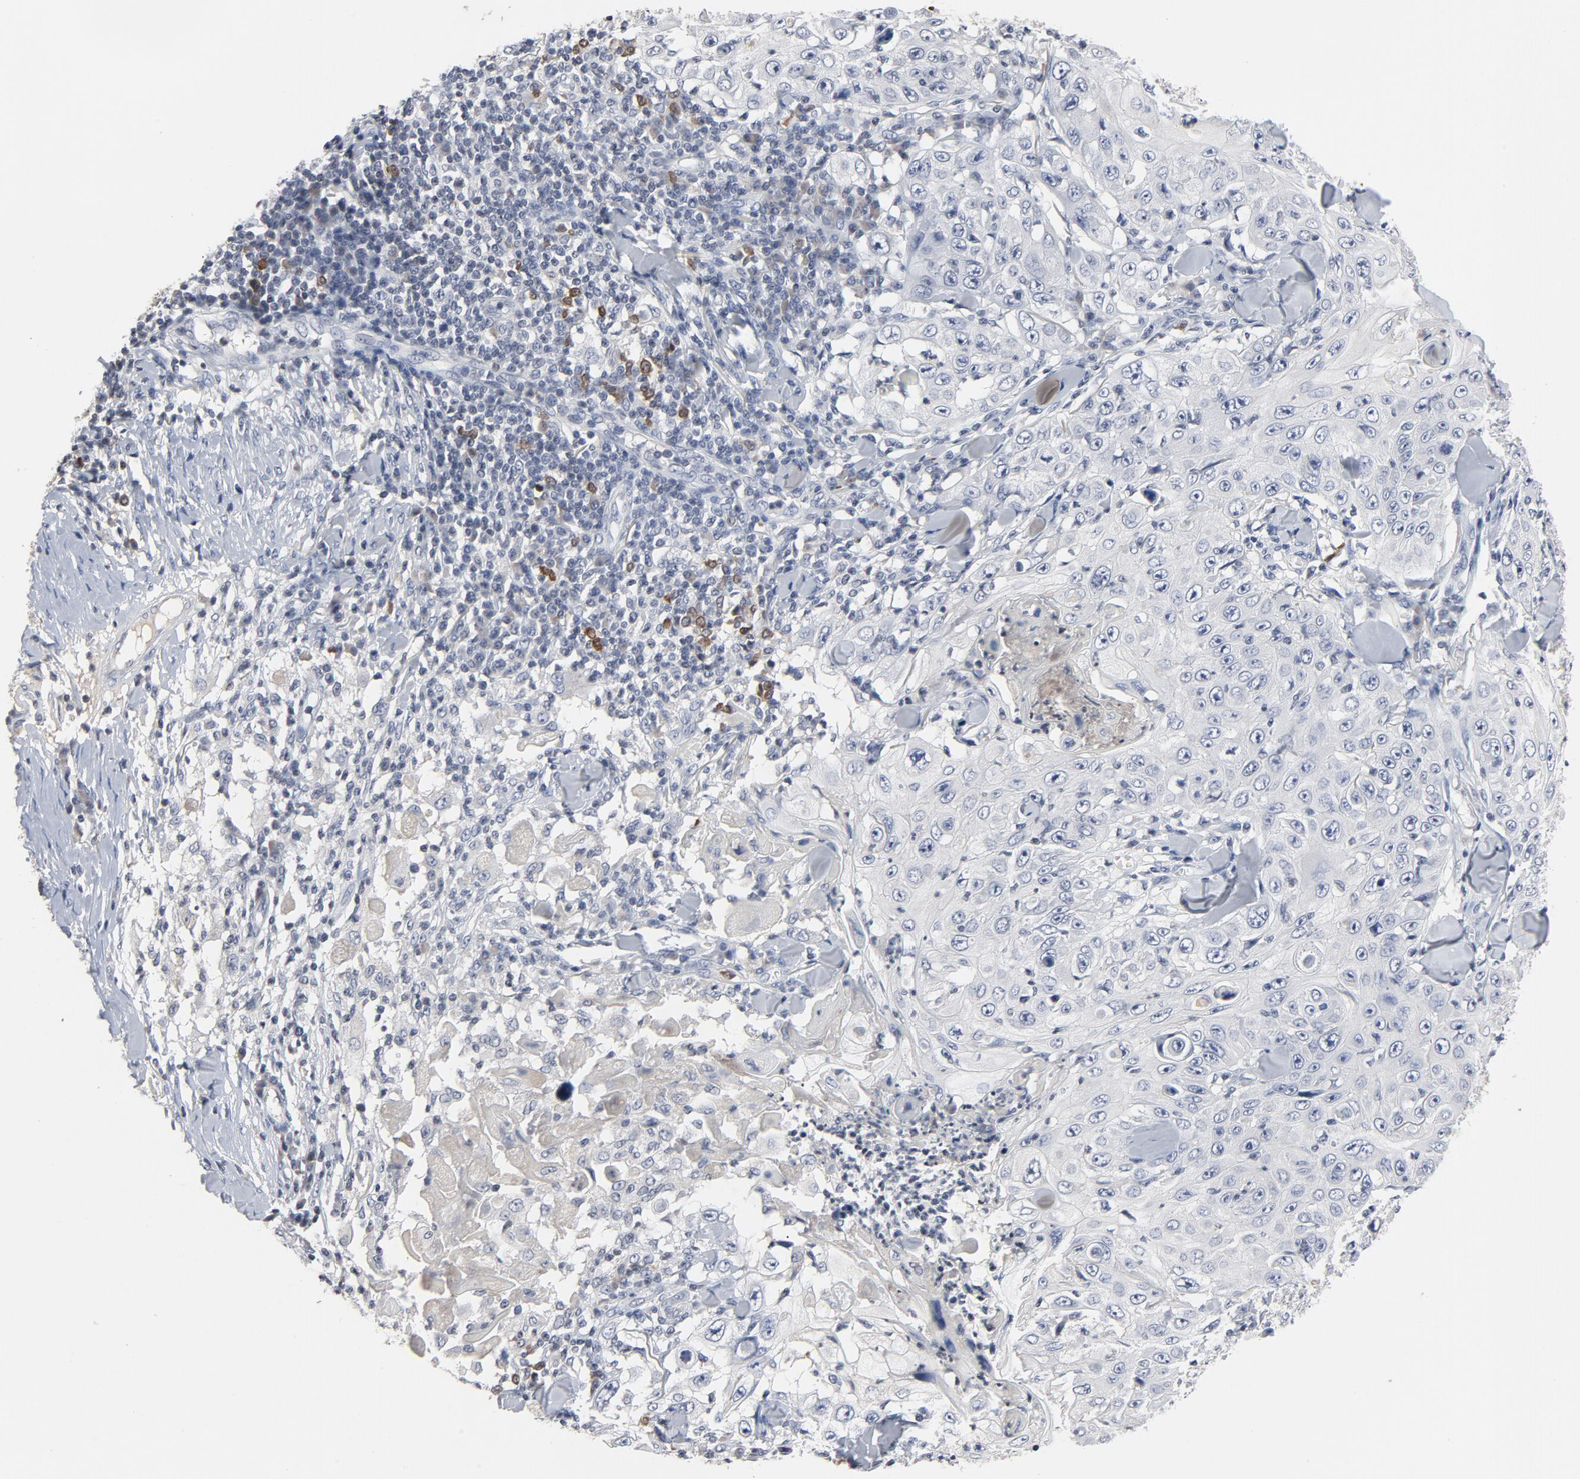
{"staining": {"intensity": "negative", "quantity": "none", "location": "none"}, "tissue": "skin cancer", "cell_type": "Tumor cells", "image_type": "cancer", "snomed": [{"axis": "morphology", "description": "Squamous cell carcinoma, NOS"}, {"axis": "topography", "description": "Skin"}], "caption": "DAB (3,3'-diaminobenzidine) immunohistochemical staining of human squamous cell carcinoma (skin) shows no significant staining in tumor cells.", "gene": "TCL1A", "patient": {"sex": "male", "age": 86}}